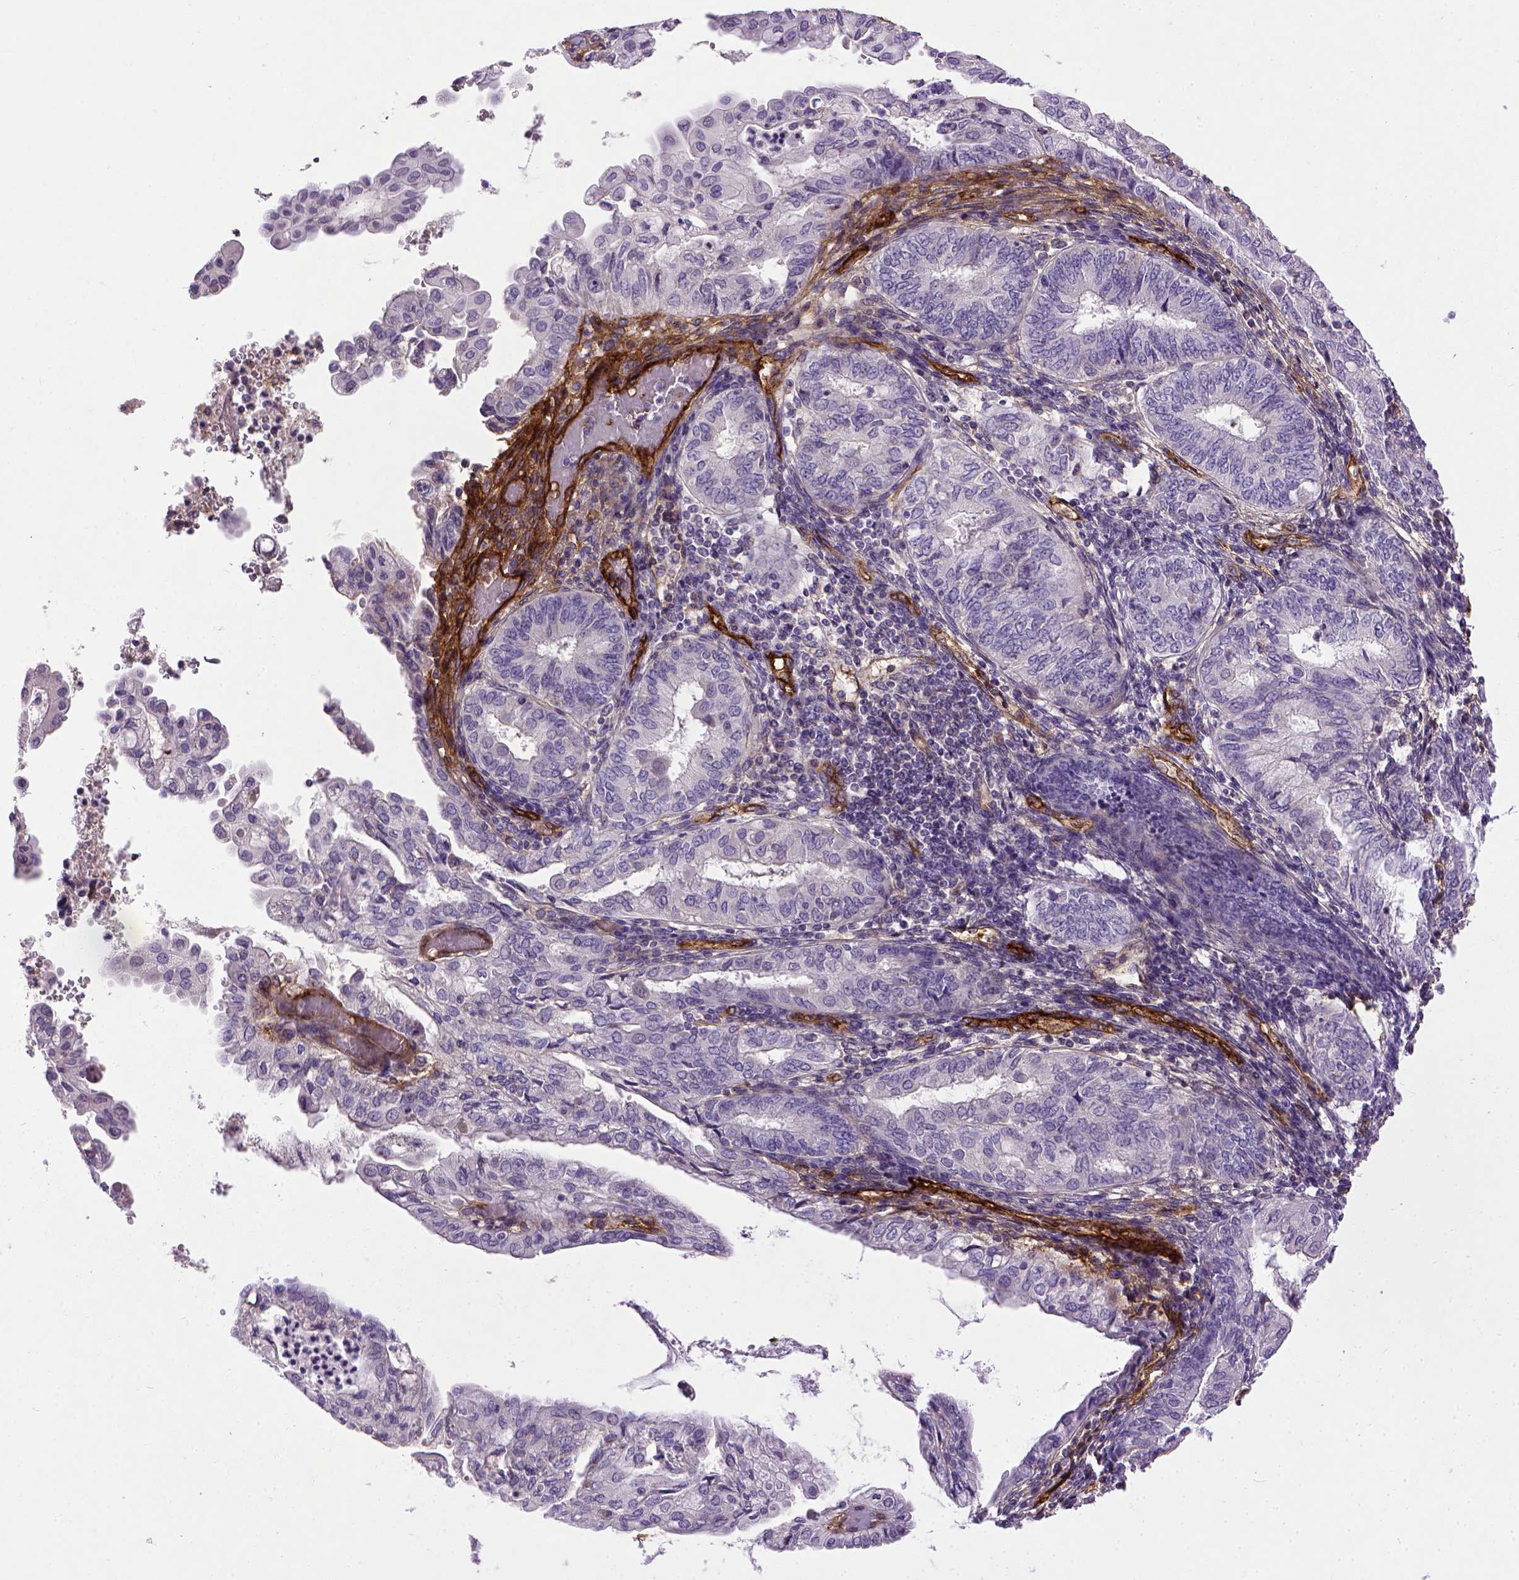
{"staining": {"intensity": "negative", "quantity": "none", "location": "none"}, "tissue": "endometrial cancer", "cell_type": "Tumor cells", "image_type": "cancer", "snomed": [{"axis": "morphology", "description": "Adenocarcinoma, NOS"}, {"axis": "topography", "description": "Endometrium"}], "caption": "High power microscopy image of an immunohistochemistry micrograph of adenocarcinoma (endometrial), revealing no significant expression in tumor cells.", "gene": "ENG", "patient": {"sex": "female", "age": 68}}